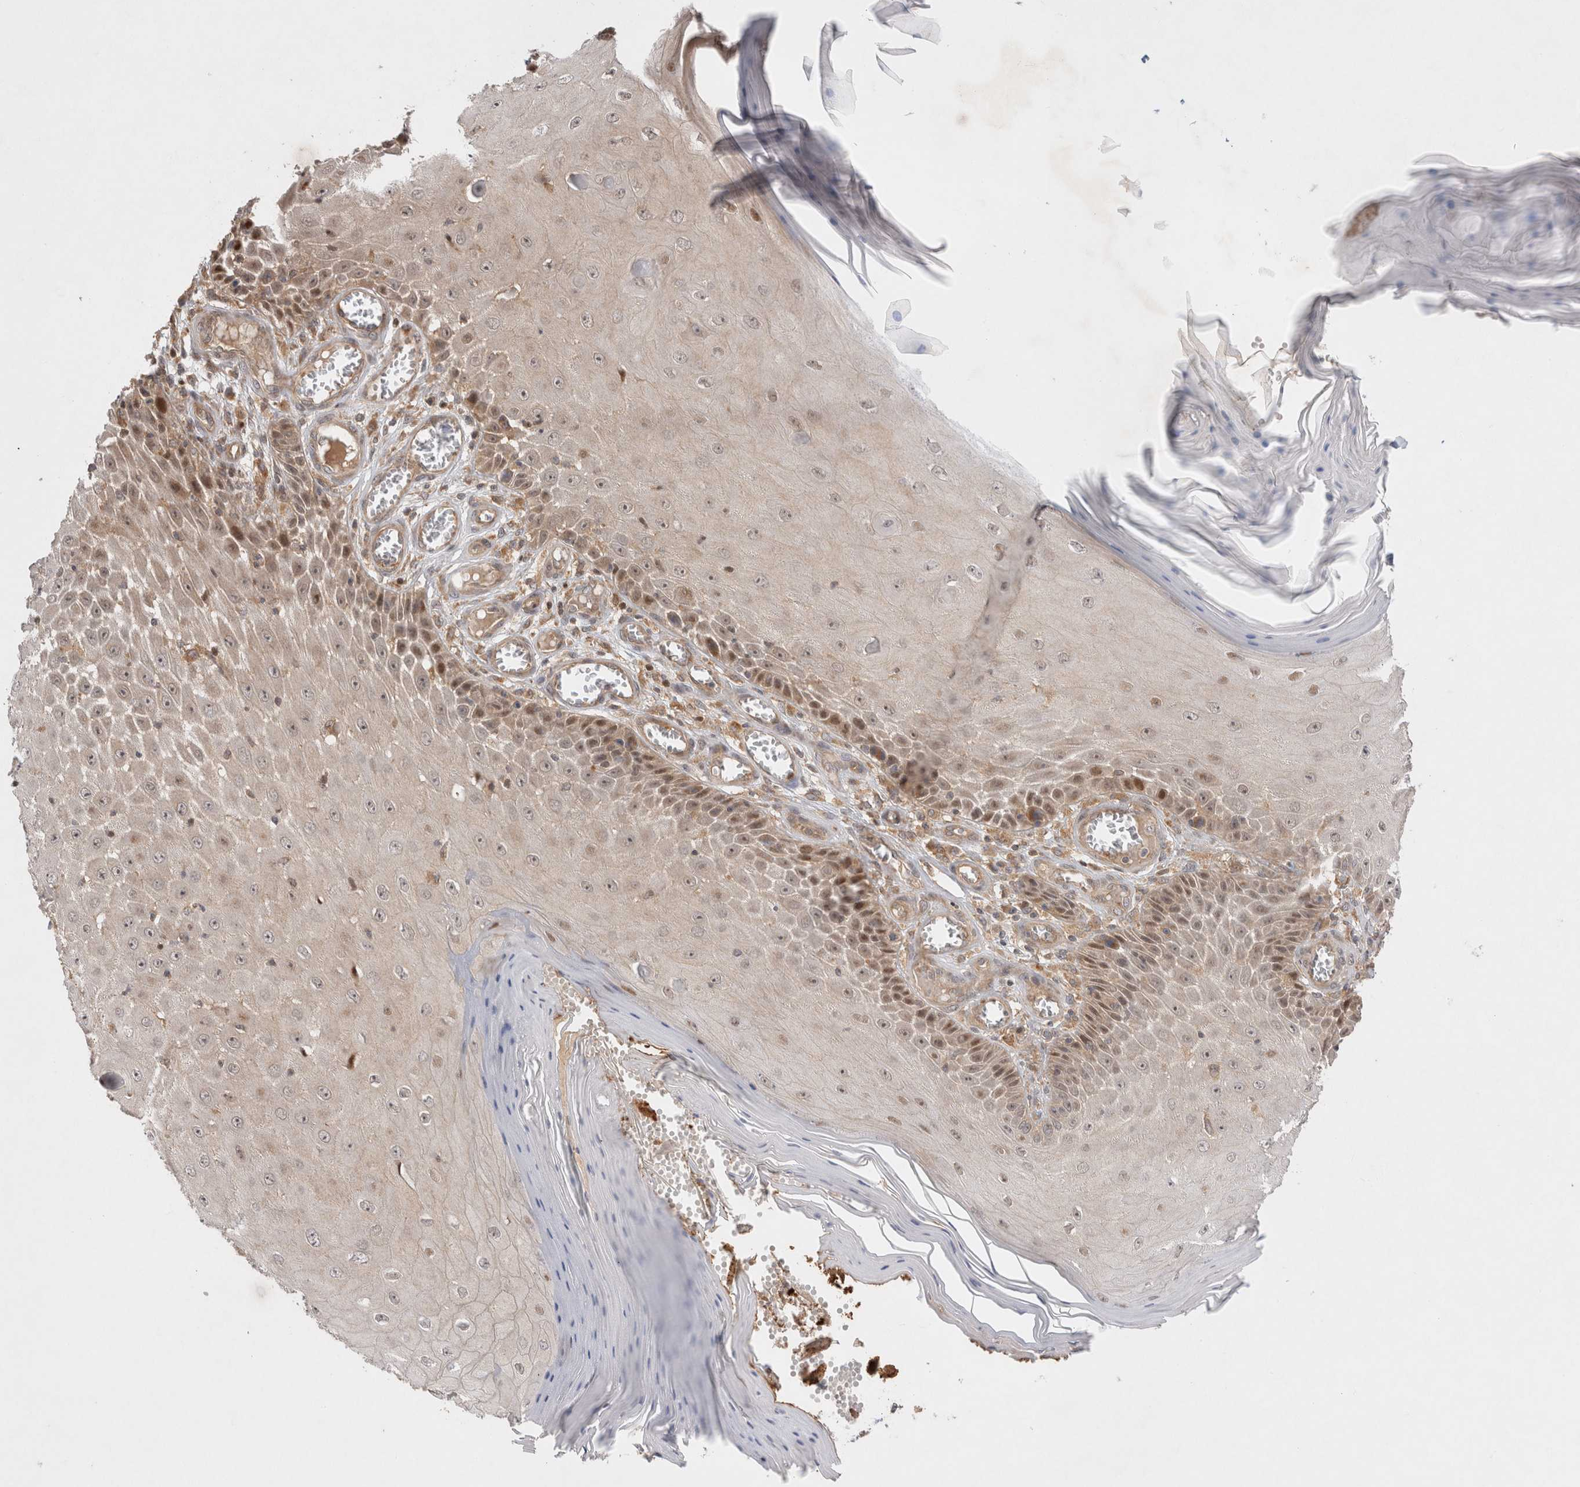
{"staining": {"intensity": "moderate", "quantity": "<25%", "location": "cytoplasmic/membranous,nuclear"}, "tissue": "skin cancer", "cell_type": "Tumor cells", "image_type": "cancer", "snomed": [{"axis": "morphology", "description": "Squamous cell carcinoma, NOS"}, {"axis": "topography", "description": "Skin"}], "caption": "Immunohistochemical staining of human skin cancer exhibits low levels of moderate cytoplasmic/membranous and nuclear protein positivity in about <25% of tumor cells. The protein is stained brown, and the nuclei are stained in blue (DAB IHC with brightfield microscopy, high magnification).", "gene": "HTT", "patient": {"sex": "female", "age": 73}}